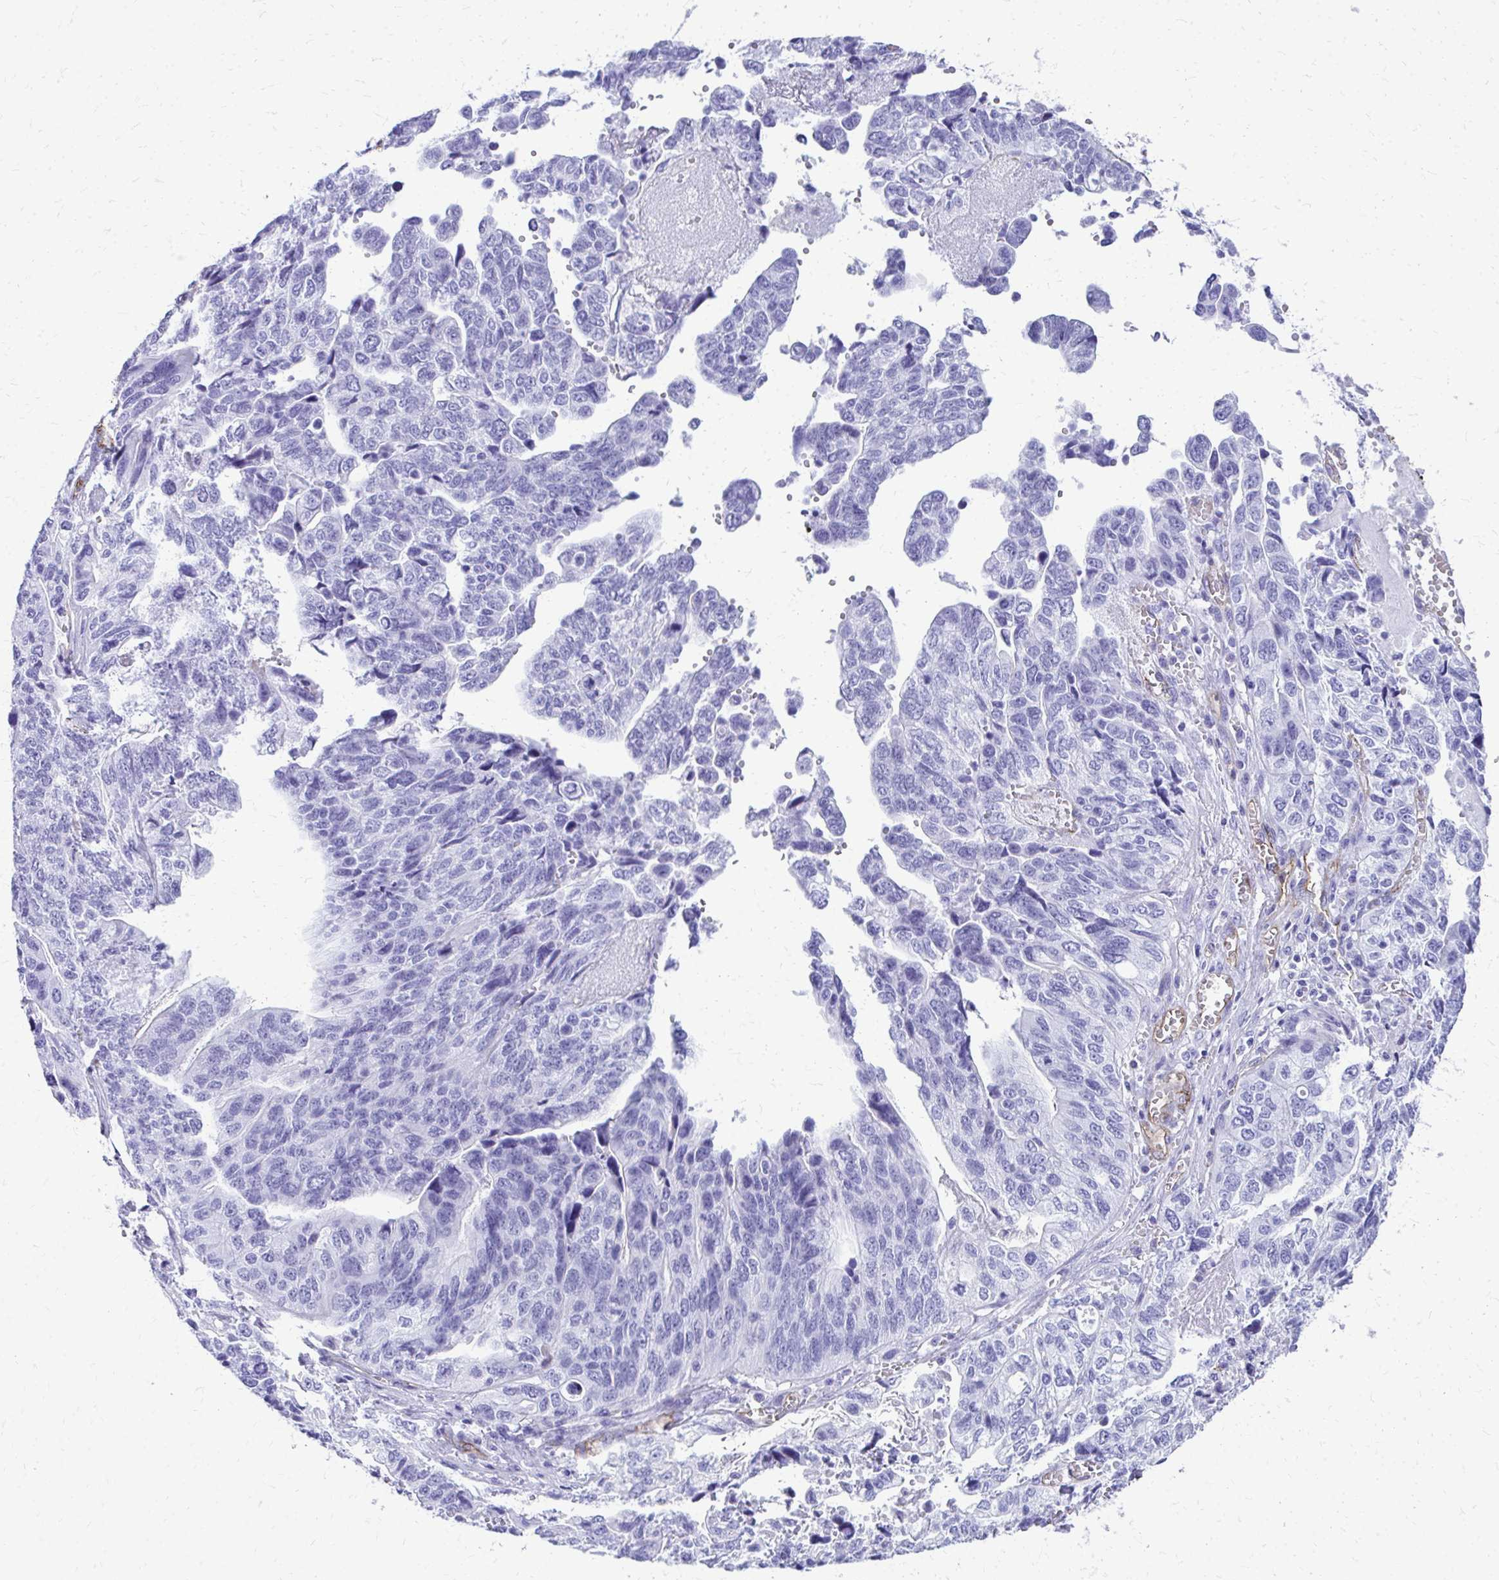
{"staining": {"intensity": "negative", "quantity": "none", "location": "none"}, "tissue": "stomach cancer", "cell_type": "Tumor cells", "image_type": "cancer", "snomed": [{"axis": "morphology", "description": "Adenocarcinoma, NOS"}, {"axis": "topography", "description": "Stomach, upper"}], "caption": "This is a photomicrograph of immunohistochemistry (IHC) staining of stomach cancer, which shows no expression in tumor cells.", "gene": "TPSG1", "patient": {"sex": "female", "age": 67}}